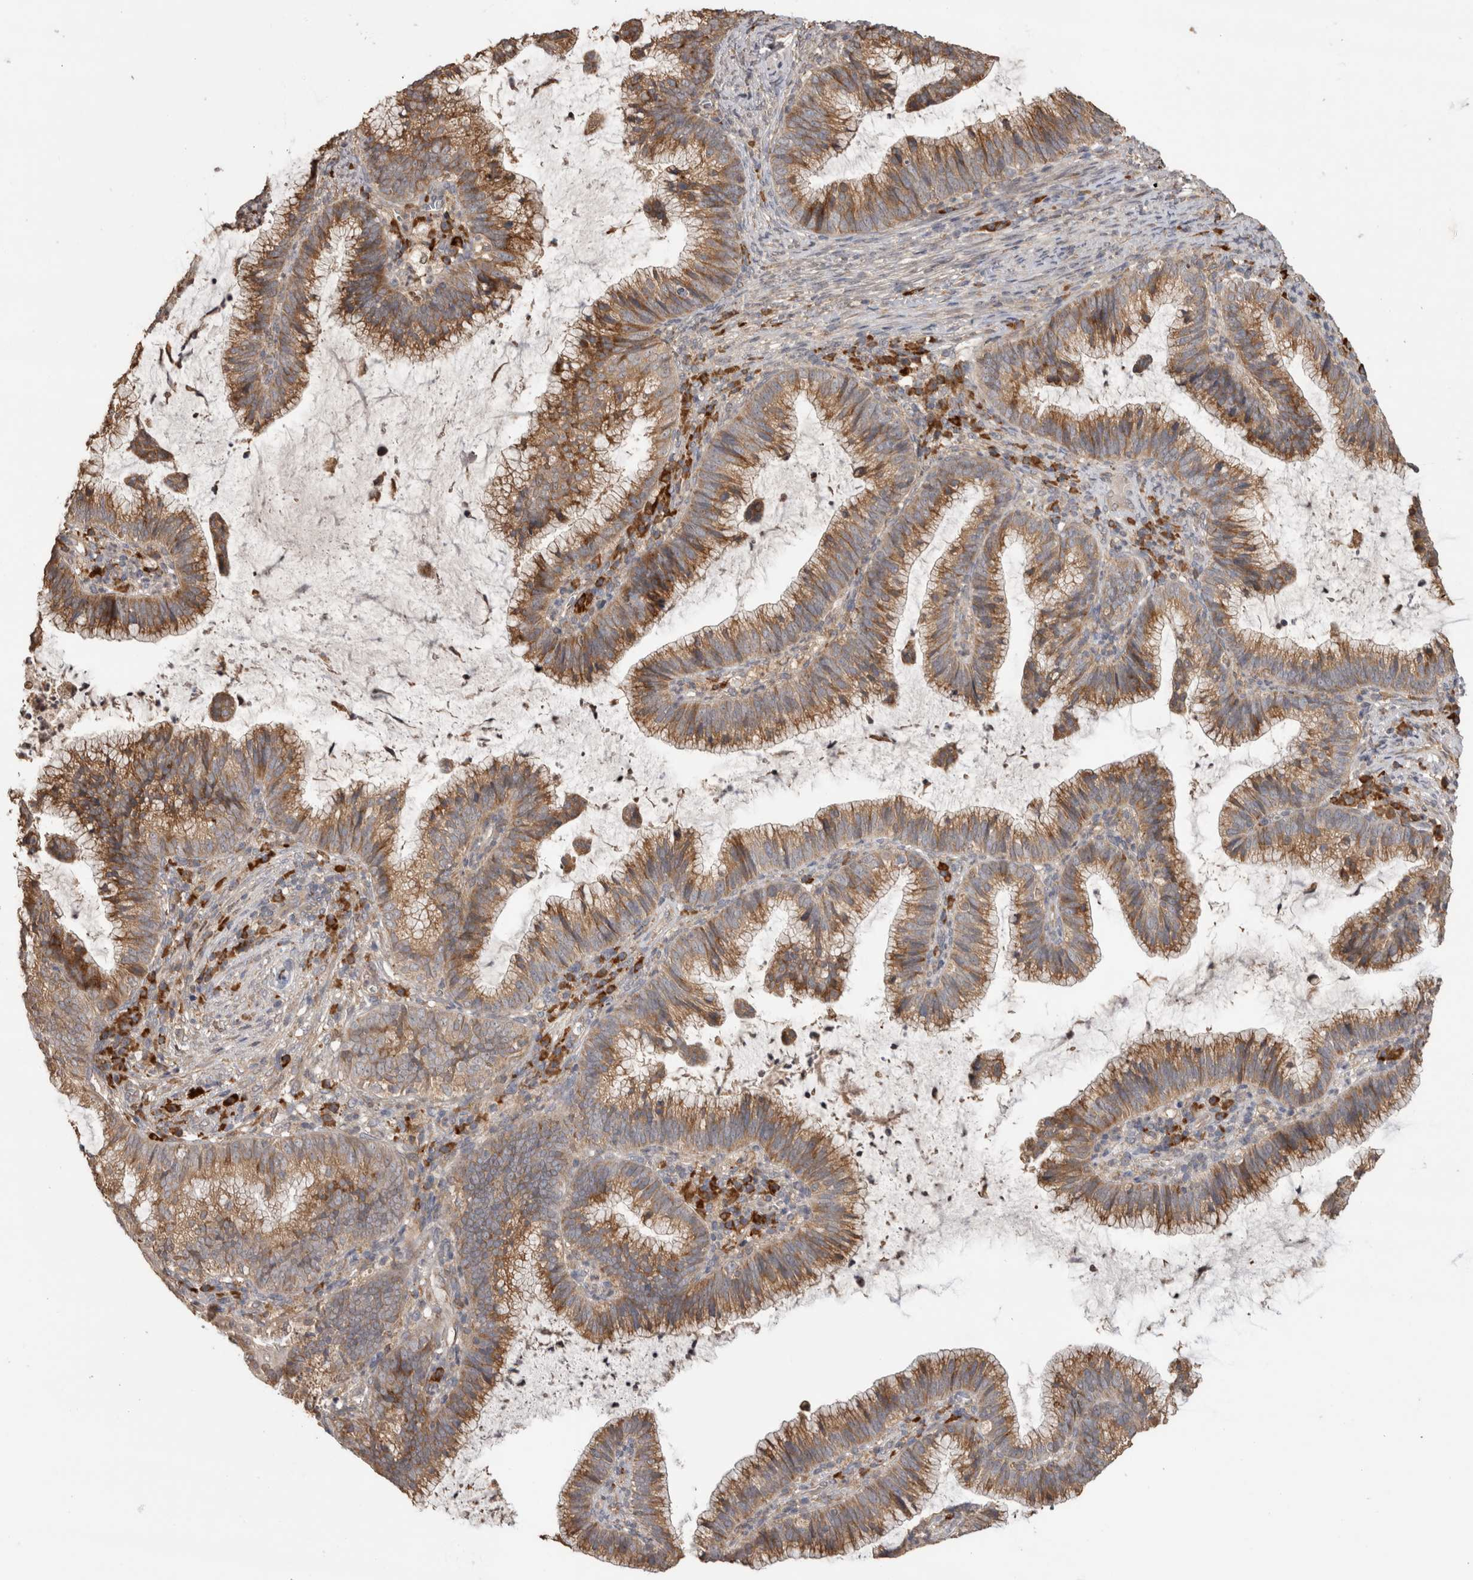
{"staining": {"intensity": "moderate", "quantity": ">75%", "location": "cytoplasmic/membranous"}, "tissue": "cervical cancer", "cell_type": "Tumor cells", "image_type": "cancer", "snomed": [{"axis": "morphology", "description": "Adenocarcinoma, NOS"}, {"axis": "topography", "description": "Cervix"}], "caption": "Immunohistochemistry (IHC) histopathology image of human cervical adenocarcinoma stained for a protein (brown), which exhibits medium levels of moderate cytoplasmic/membranous positivity in approximately >75% of tumor cells.", "gene": "TBCE", "patient": {"sex": "female", "age": 36}}